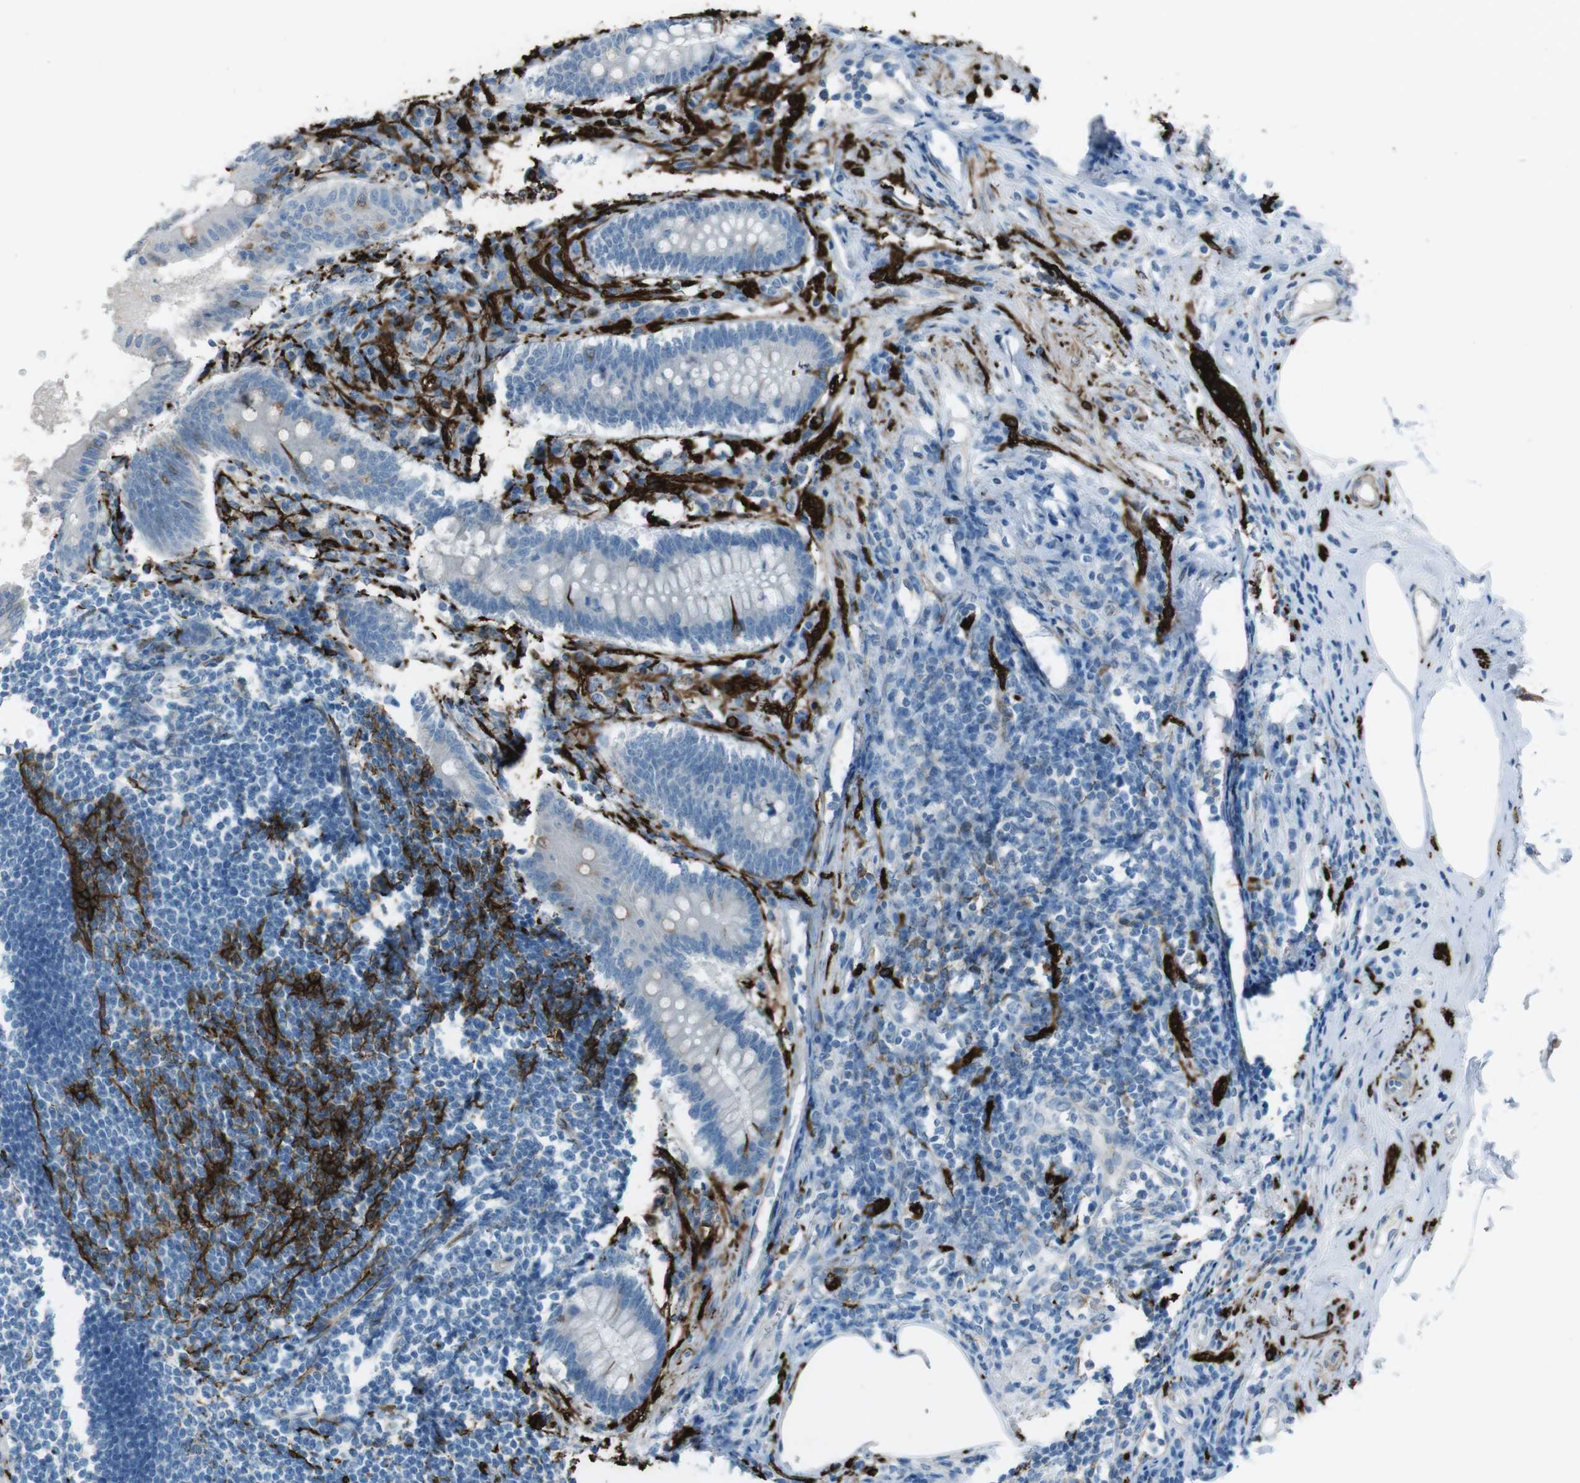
{"staining": {"intensity": "negative", "quantity": "none", "location": "none"}, "tissue": "appendix", "cell_type": "Glandular cells", "image_type": "normal", "snomed": [{"axis": "morphology", "description": "Normal tissue, NOS"}, {"axis": "topography", "description": "Appendix"}], "caption": "This image is of normal appendix stained with immunohistochemistry (IHC) to label a protein in brown with the nuclei are counter-stained blue. There is no expression in glandular cells.", "gene": "TUBB2A", "patient": {"sex": "female", "age": 50}}